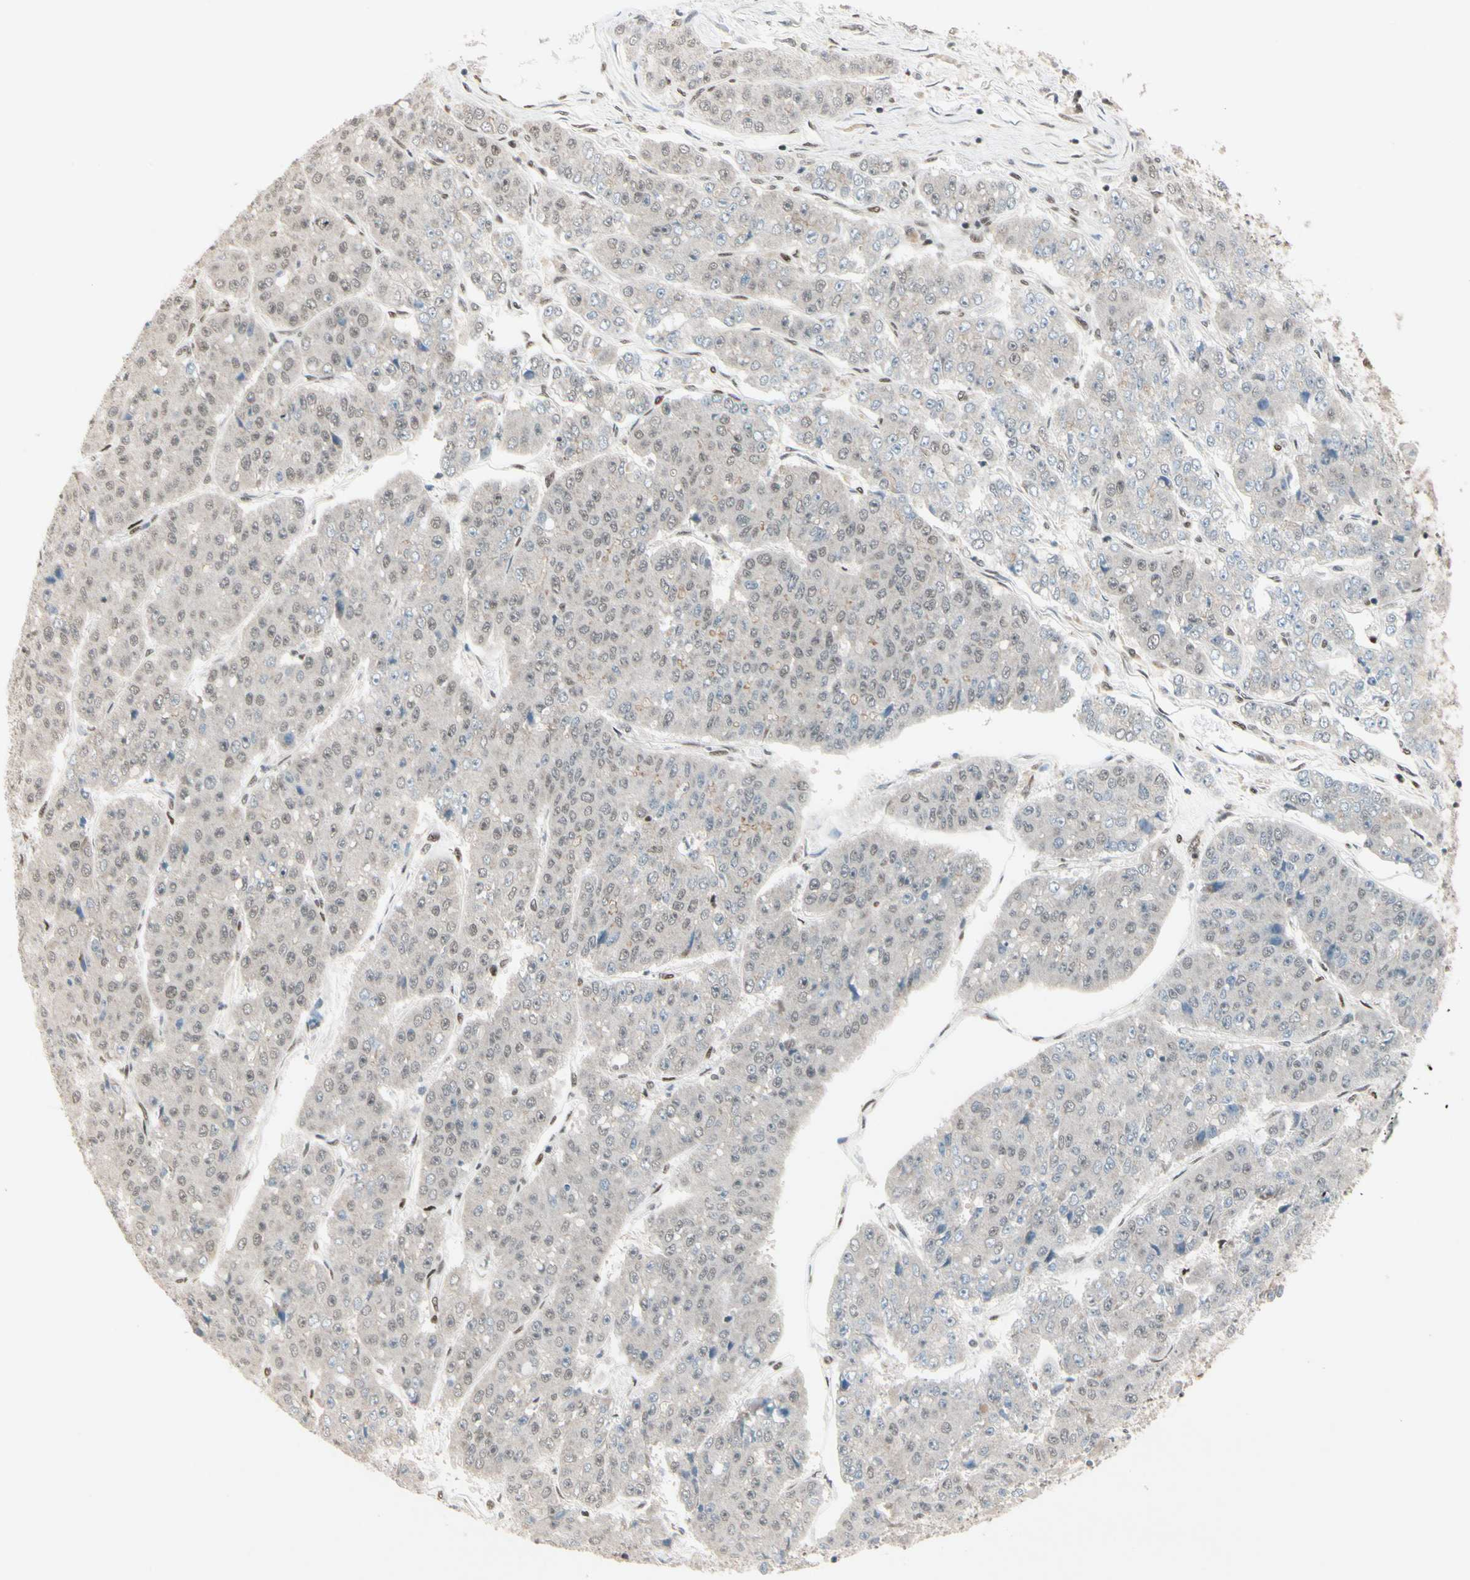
{"staining": {"intensity": "weak", "quantity": "25%-75%", "location": "nuclear"}, "tissue": "pancreatic cancer", "cell_type": "Tumor cells", "image_type": "cancer", "snomed": [{"axis": "morphology", "description": "Adenocarcinoma, NOS"}, {"axis": "topography", "description": "Pancreas"}], "caption": "A histopathology image showing weak nuclear positivity in approximately 25%-75% of tumor cells in pancreatic cancer (adenocarcinoma), as visualized by brown immunohistochemical staining.", "gene": "CHAMP1", "patient": {"sex": "male", "age": 50}}